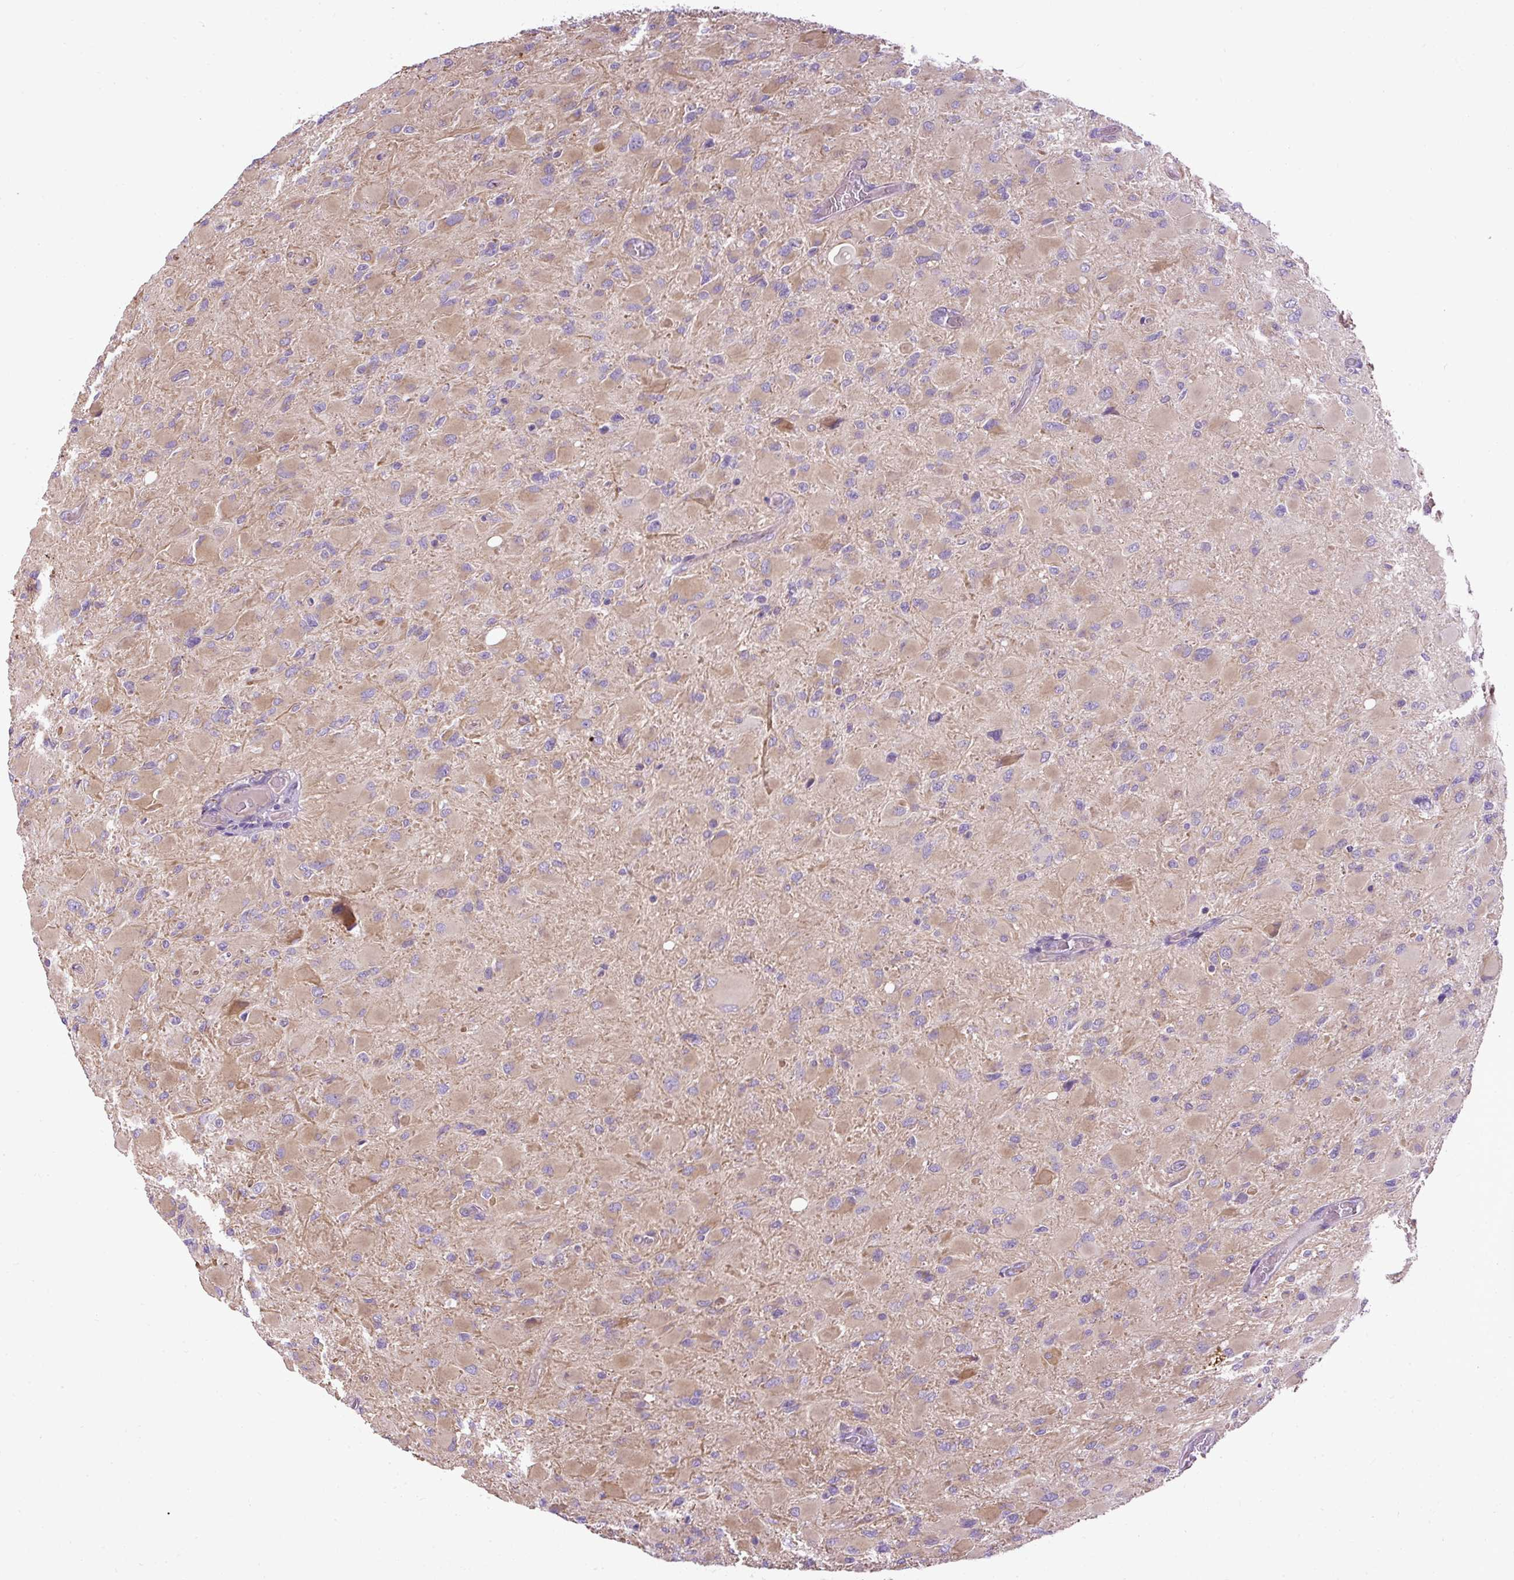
{"staining": {"intensity": "weak", "quantity": "25%-75%", "location": "cytoplasmic/membranous"}, "tissue": "glioma", "cell_type": "Tumor cells", "image_type": "cancer", "snomed": [{"axis": "morphology", "description": "Glioma, malignant, High grade"}, {"axis": "topography", "description": "Cerebral cortex"}], "caption": "Immunohistochemistry staining of glioma, which shows low levels of weak cytoplasmic/membranous expression in approximately 25%-75% of tumor cells indicating weak cytoplasmic/membranous protein positivity. The staining was performed using DAB (brown) for protein detection and nuclei were counterstained in hematoxylin (blue).", "gene": "FAM149A", "patient": {"sex": "female", "age": 36}}